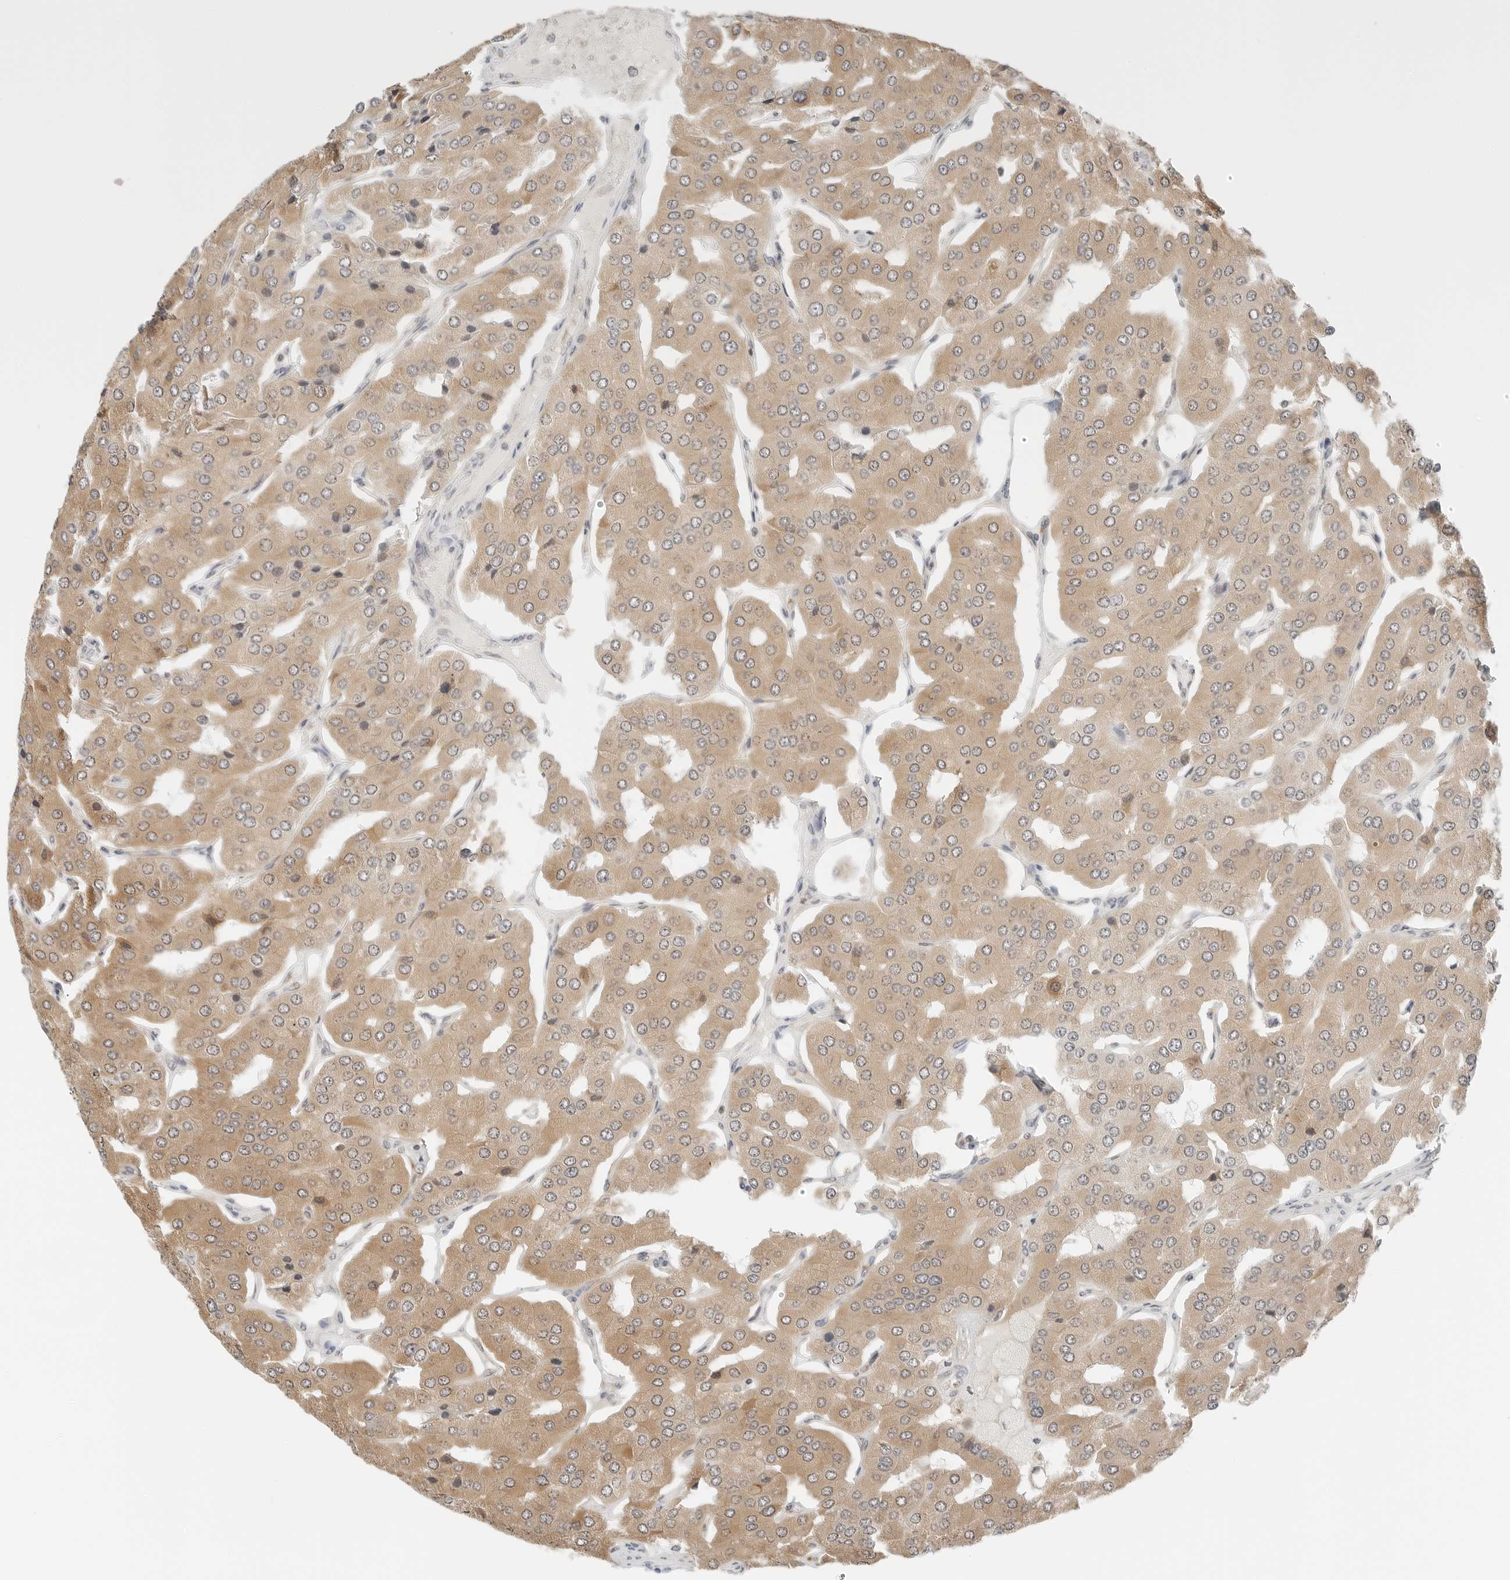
{"staining": {"intensity": "weak", "quantity": "25%-75%", "location": "cytoplasmic/membranous"}, "tissue": "parathyroid gland", "cell_type": "Glandular cells", "image_type": "normal", "snomed": [{"axis": "morphology", "description": "Normal tissue, NOS"}, {"axis": "morphology", "description": "Adenoma, NOS"}, {"axis": "topography", "description": "Parathyroid gland"}], "caption": "Parathyroid gland stained with a brown dye displays weak cytoplasmic/membranous positive staining in approximately 25%-75% of glandular cells.", "gene": "IQCC", "patient": {"sex": "female", "age": 86}}